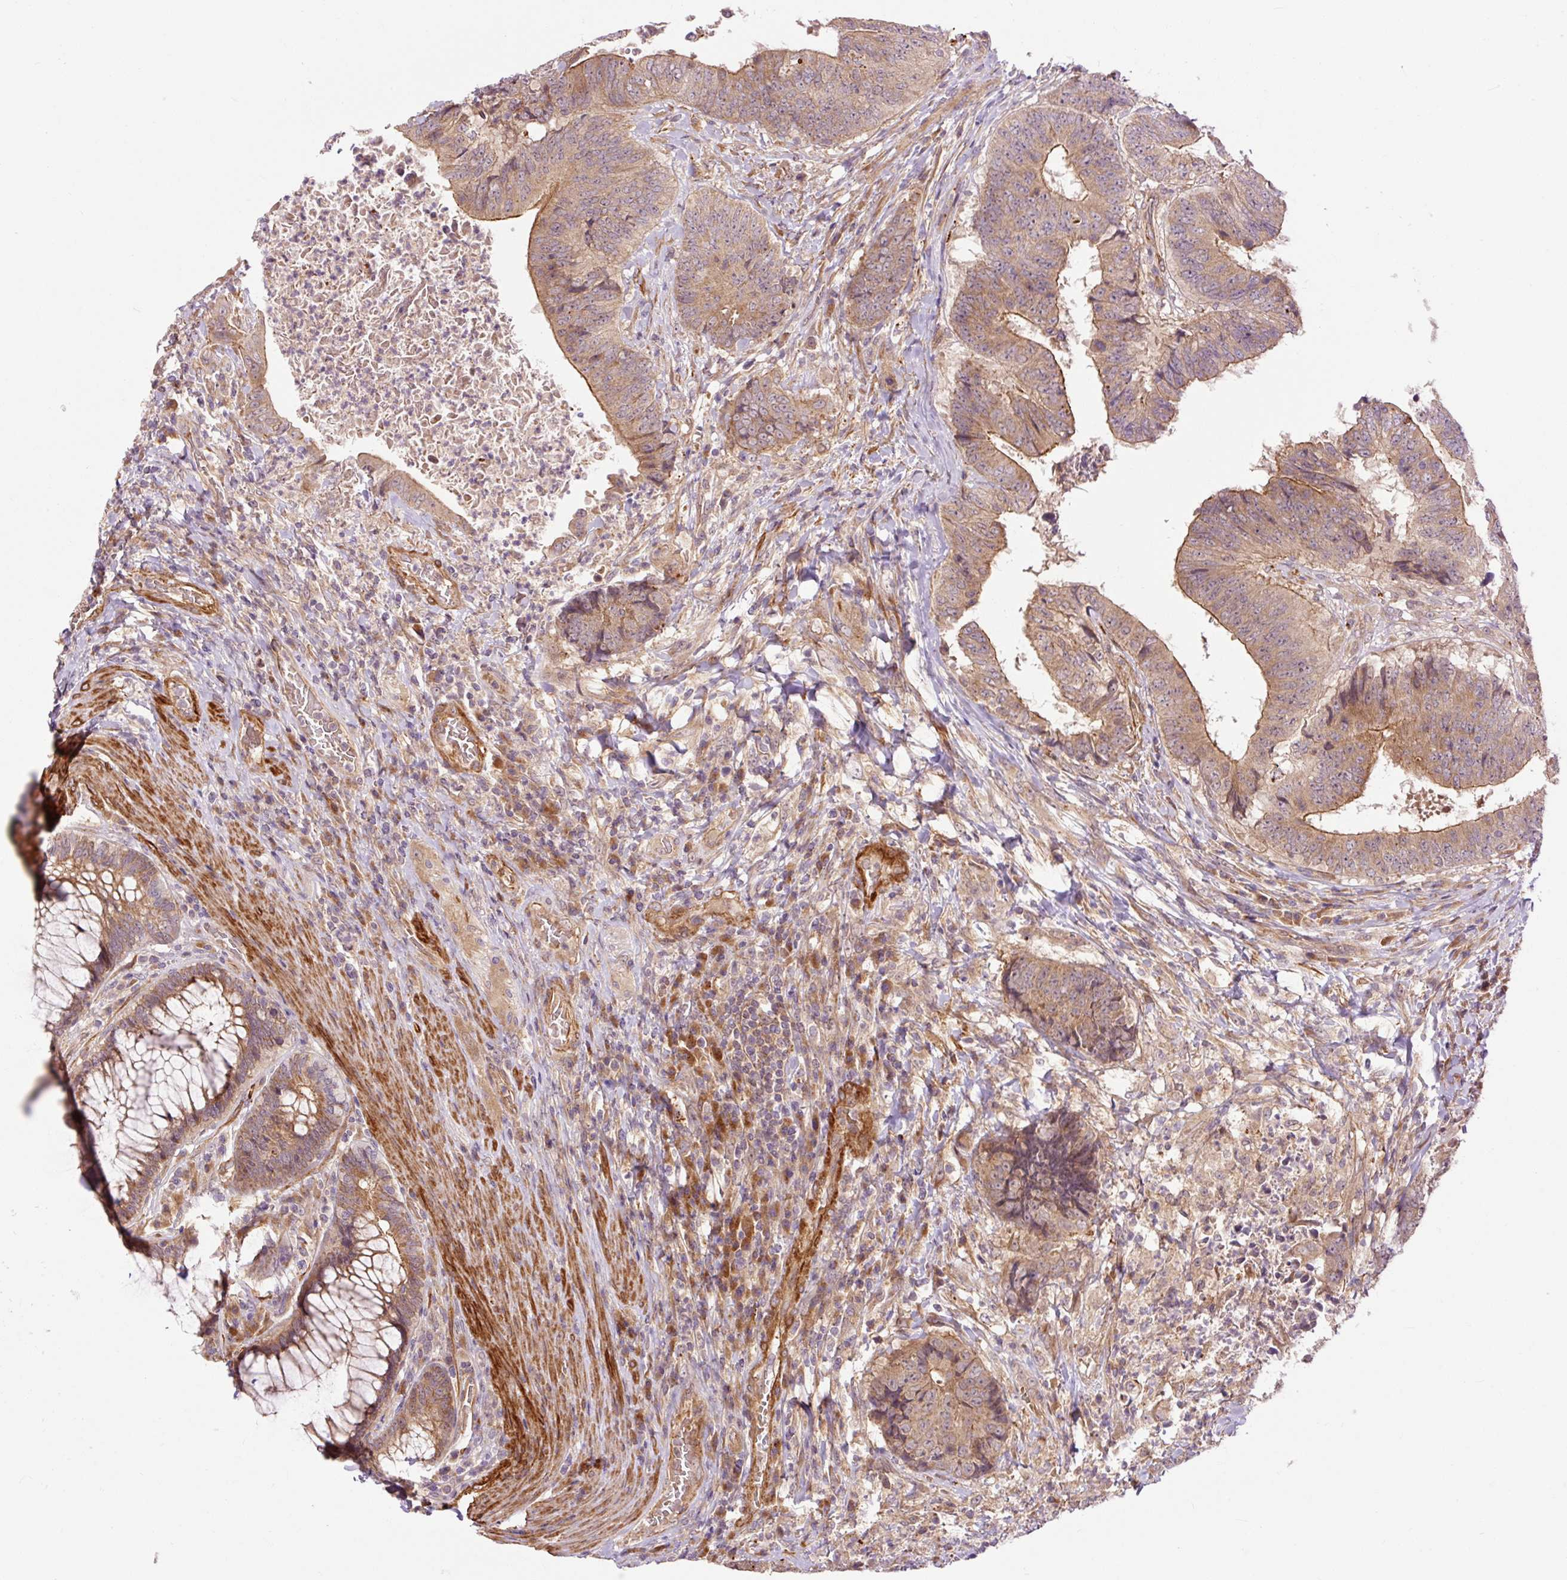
{"staining": {"intensity": "moderate", "quantity": ">75%", "location": "cytoplasmic/membranous"}, "tissue": "colorectal cancer", "cell_type": "Tumor cells", "image_type": "cancer", "snomed": [{"axis": "morphology", "description": "Adenocarcinoma, NOS"}, {"axis": "topography", "description": "Rectum"}], "caption": "The immunohistochemical stain shows moderate cytoplasmic/membranous expression in tumor cells of colorectal cancer tissue. (Brightfield microscopy of DAB IHC at high magnification).", "gene": "RIPOR3", "patient": {"sex": "male", "age": 72}}